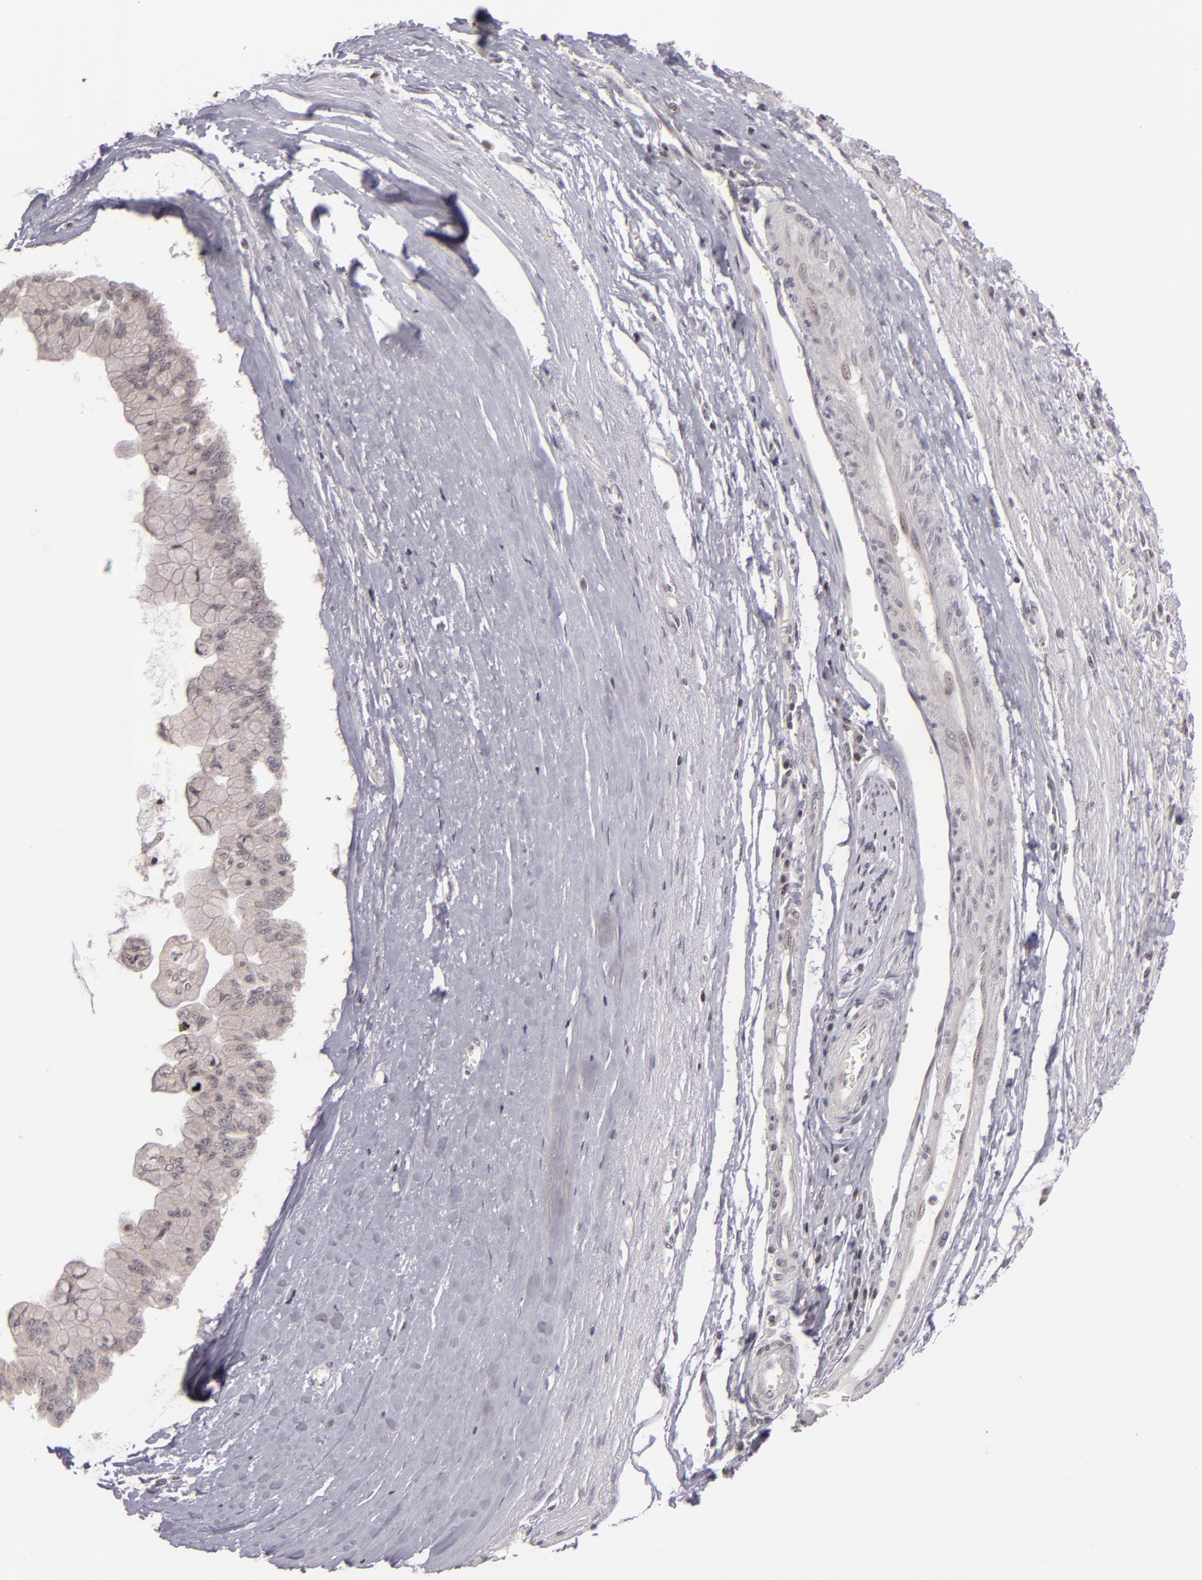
{"staining": {"intensity": "negative", "quantity": "none", "location": "none"}, "tissue": "liver cancer", "cell_type": "Tumor cells", "image_type": "cancer", "snomed": [{"axis": "morphology", "description": "Cholangiocarcinoma"}, {"axis": "topography", "description": "Liver"}], "caption": "This is an IHC histopathology image of human liver cancer. There is no expression in tumor cells.", "gene": "AKAP6", "patient": {"sex": "female", "age": 79}}